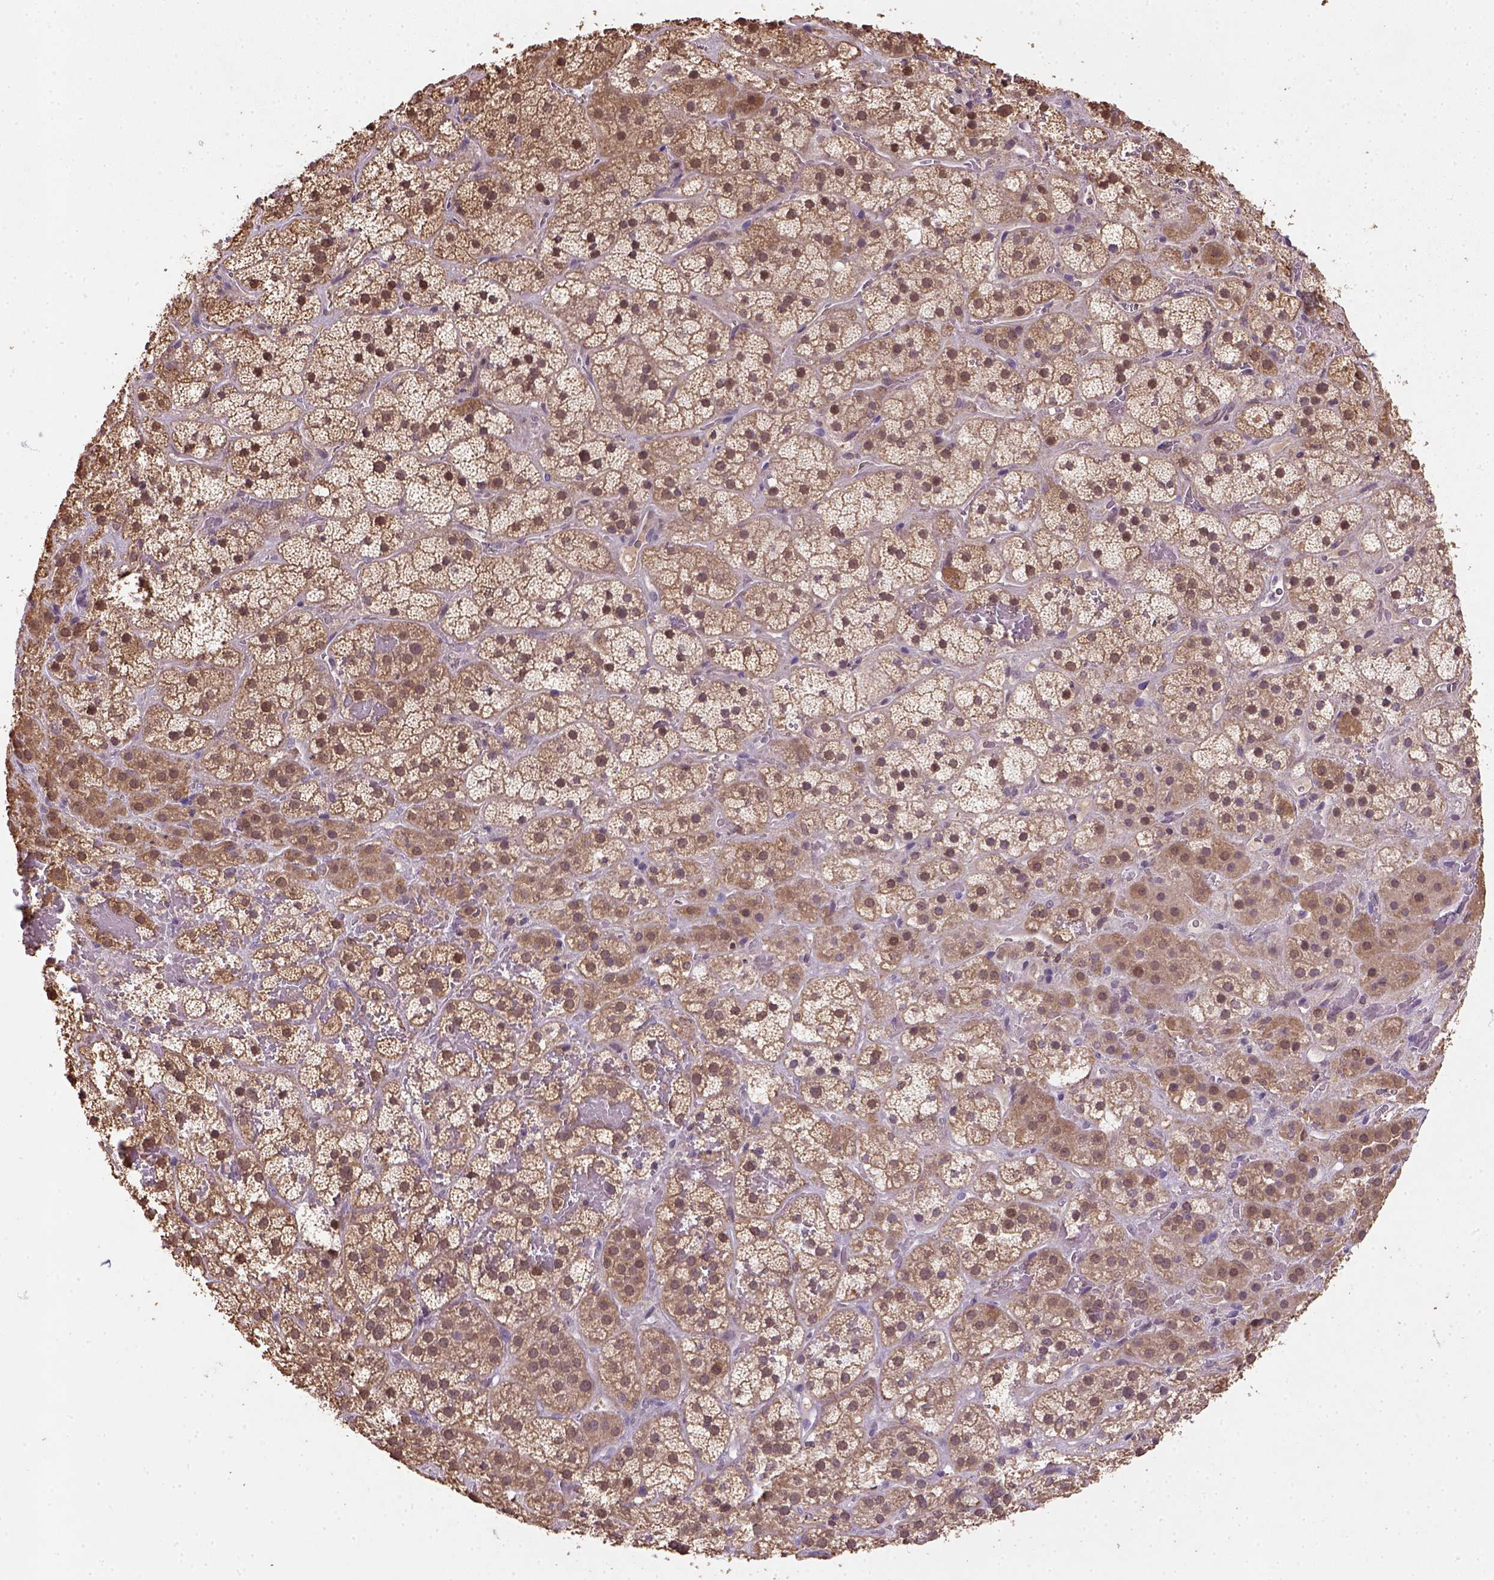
{"staining": {"intensity": "moderate", "quantity": ">75%", "location": "cytoplasmic/membranous,nuclear"}, "tissue": "adrenal gland", "cell_type": "Glandular cells", "image_type": "normal", "snomed": [{"axis": "morphology", "description": "Normal tissue, NOS"}, {"axis": "topography", "description": "Adrenal gland"}], "caption": "DAB immunohistochemical staining of benign human adrenal gland reveals moderate cytoplasmic/membranous,nuclear protein staining in approximately >75% of glandular cells.", "gene": "NUDT10", "patient": {"sex": "male", "age": 57}}